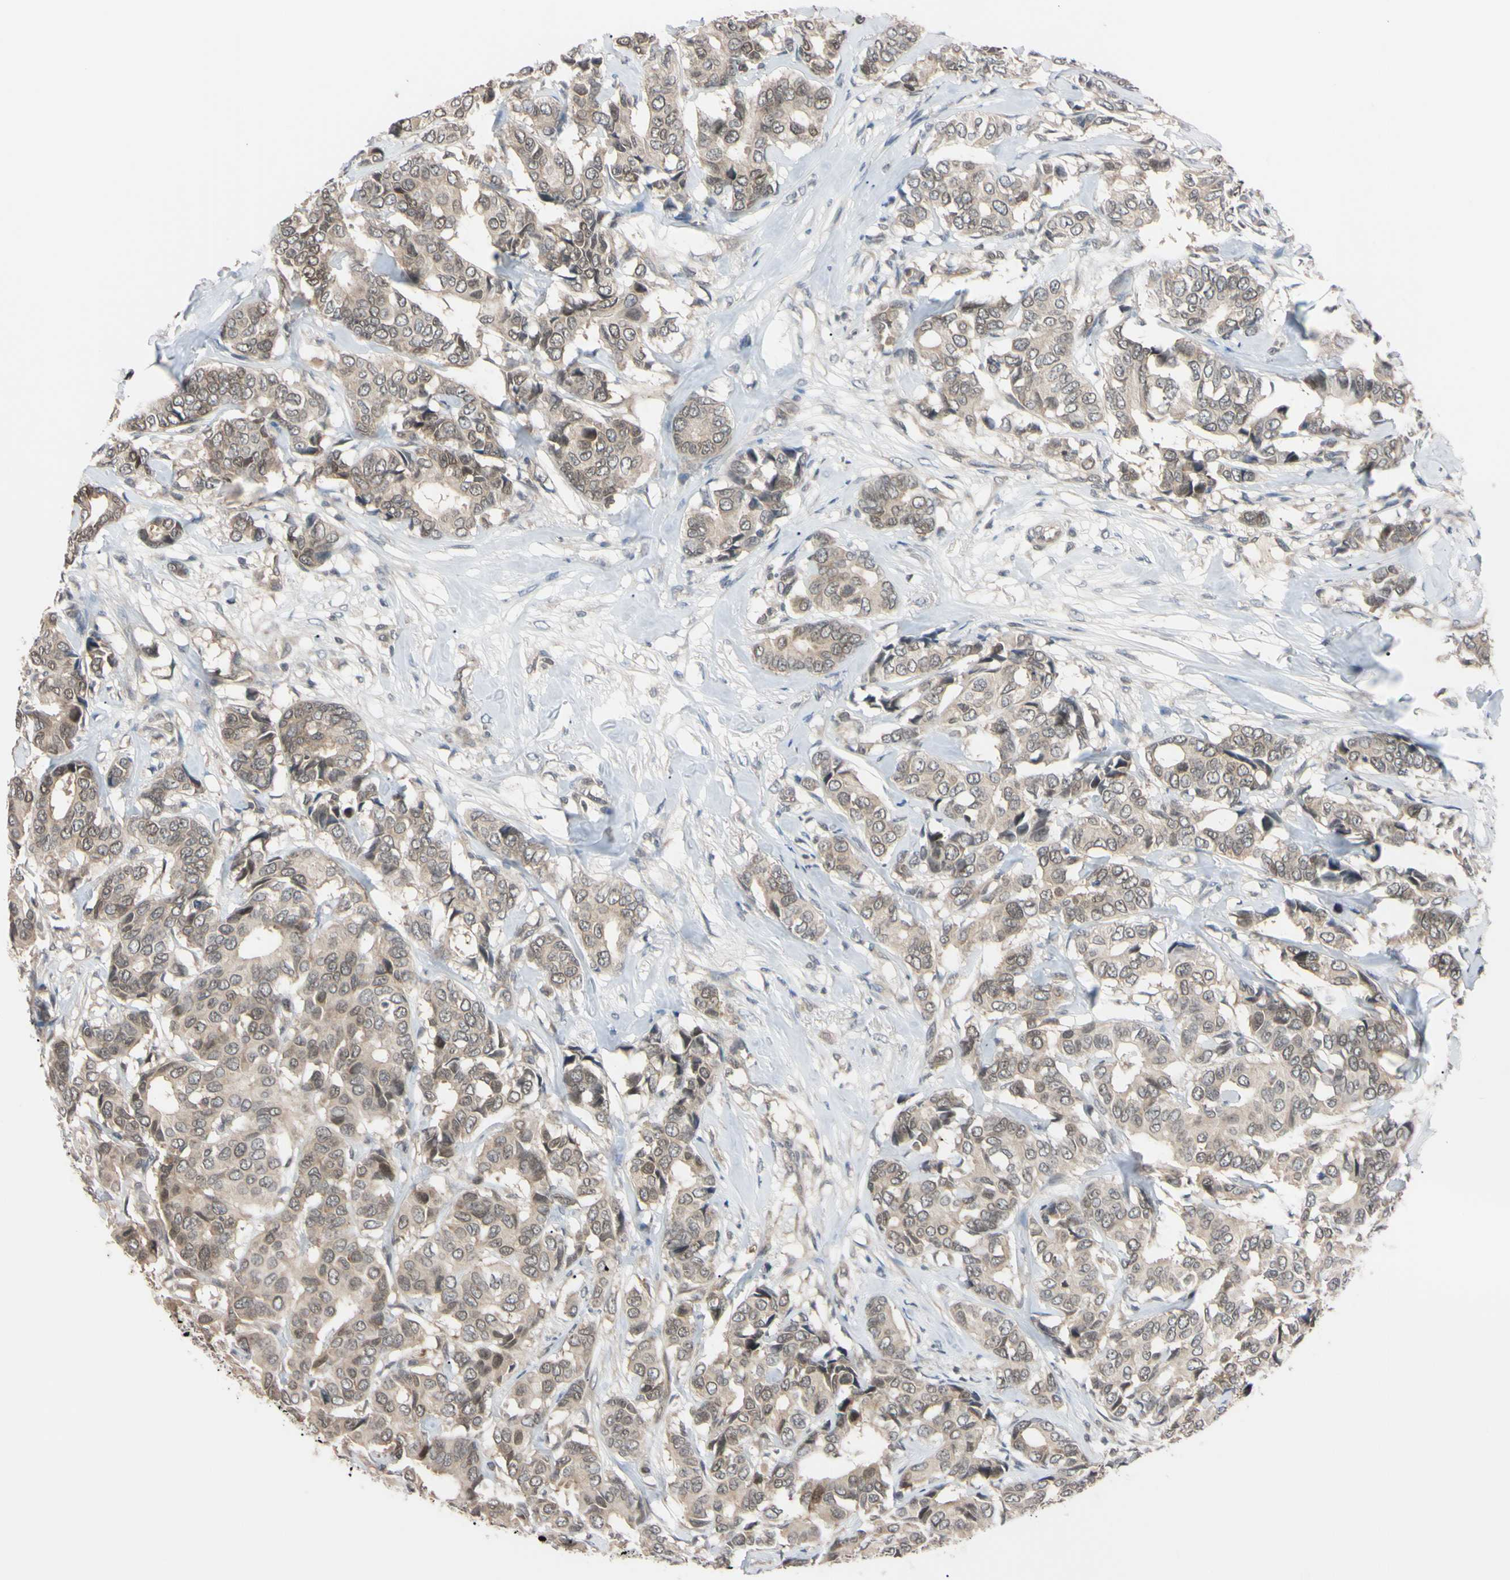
{"staining": {"intensity": "weak", "quantity": ">75%", "location": "cytoplasmic/membranous"}, "tissue": "breast cancer", "cell_type": "Tumor cells", "image_type": "cancer", "snomed": [{"axis": "morphology", "description": "Duct carcinoma"}, {"axis": "topography", "description": "Breast"}], "caption": "A photomicrograph of breast invasive ductal carcinoma stained for a protein shows weak cytoplasmic/membranous brown staining in tumor cells. The staining is performed using DAB brown chromogen to label protein expression. The nuclei are counter-stained blue using hematoxylin.", "gene": "UBE2I", "patient": {"sex": "female", "age": 87}}